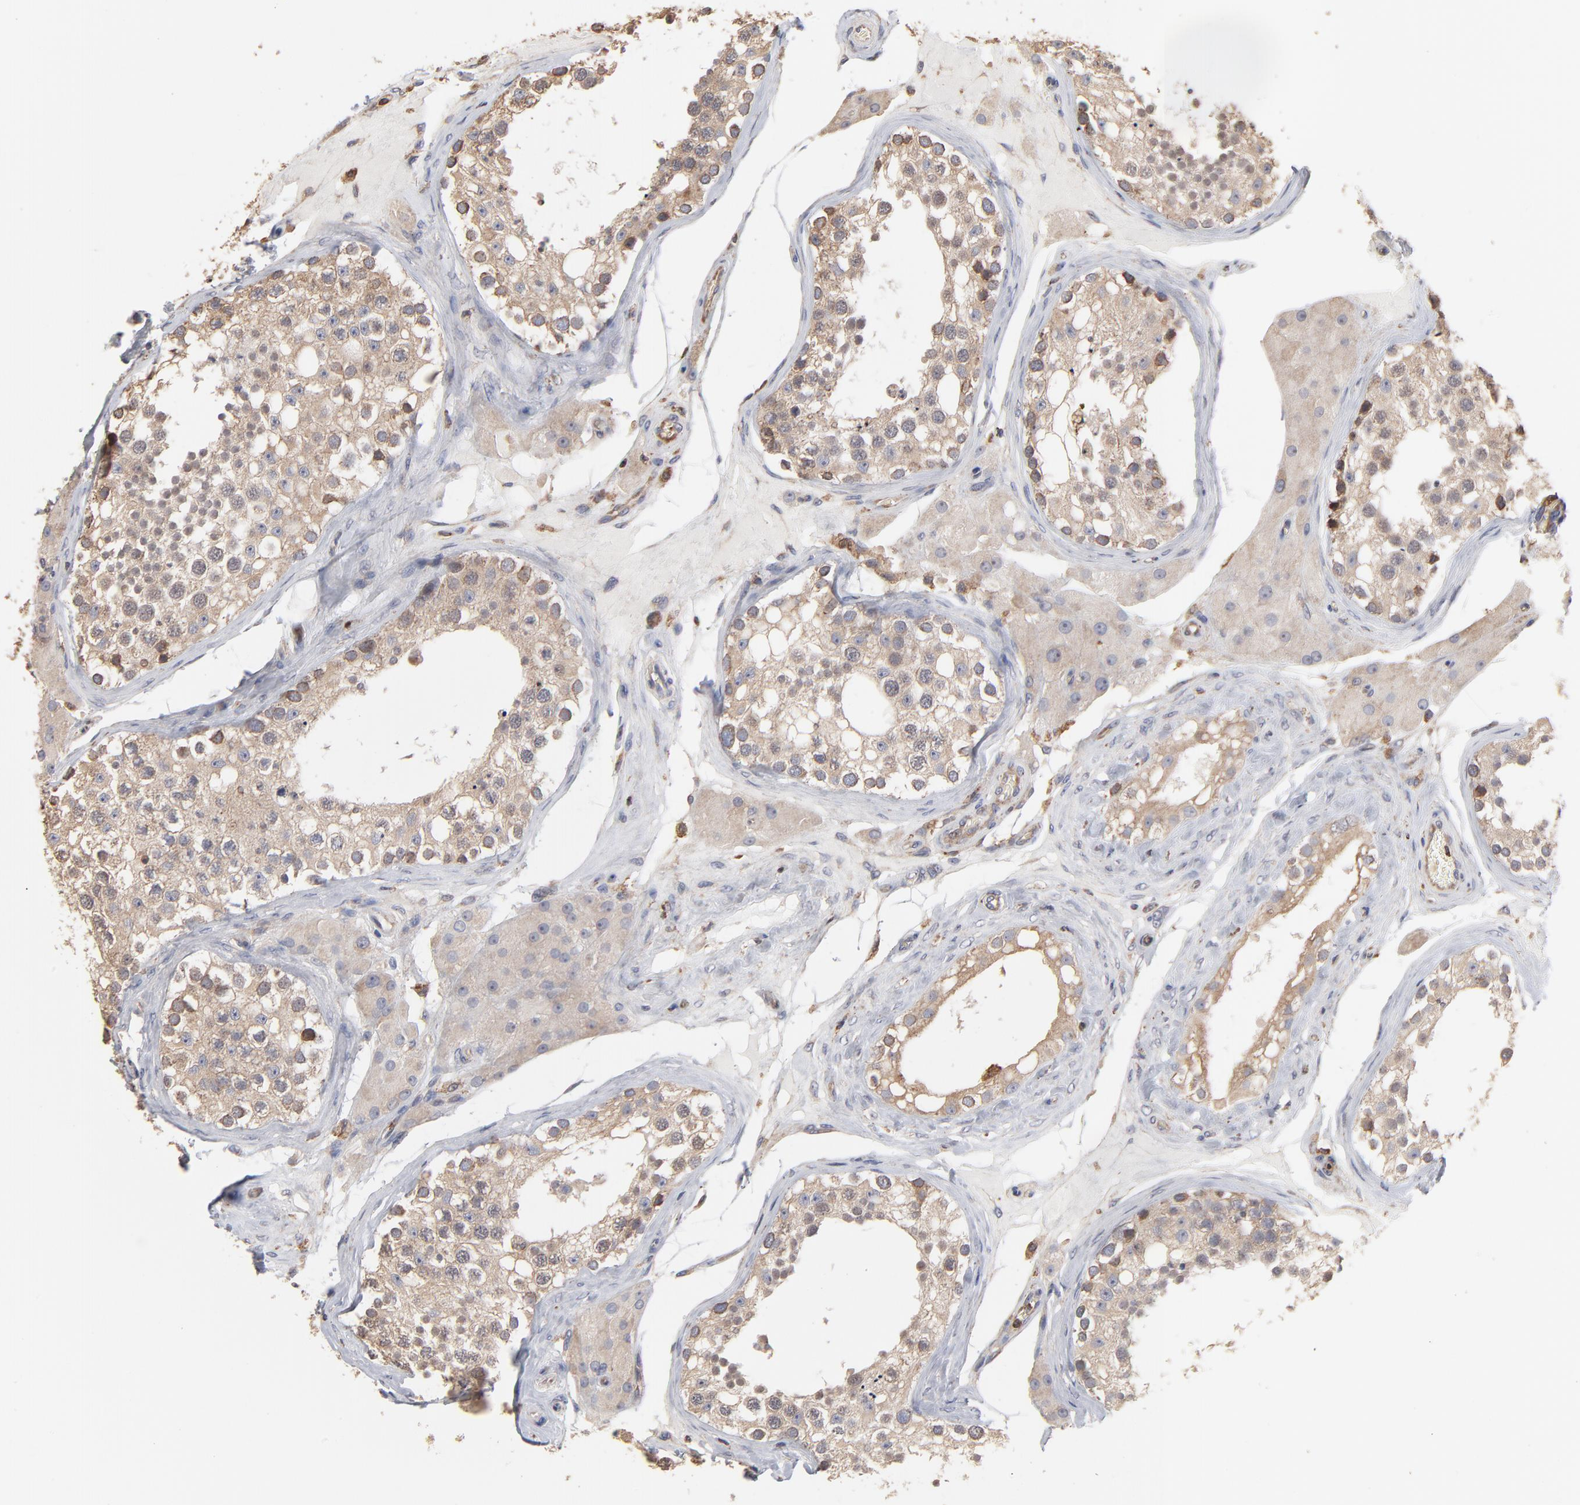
{"staining": {"intensity": "moderate", "quantity": ">75%", "location": "cytoplasmic/membranous"}, "tissue": "testis", "cell_type": "Cells in seminiferous ducts", "image_type": "normal", "snomed": [{"axis": "morphology", "description": "Normal tissue, NOS"}, {"axis": "topography", "description": "Testis"}], "caption": "Unremarkable testis shows moderate cytoplasmic/membranous staining in about >75% of cells in seminiferous ducts.", "gene": "RNF213", "patient": {"sex": "male", "age": 68}}